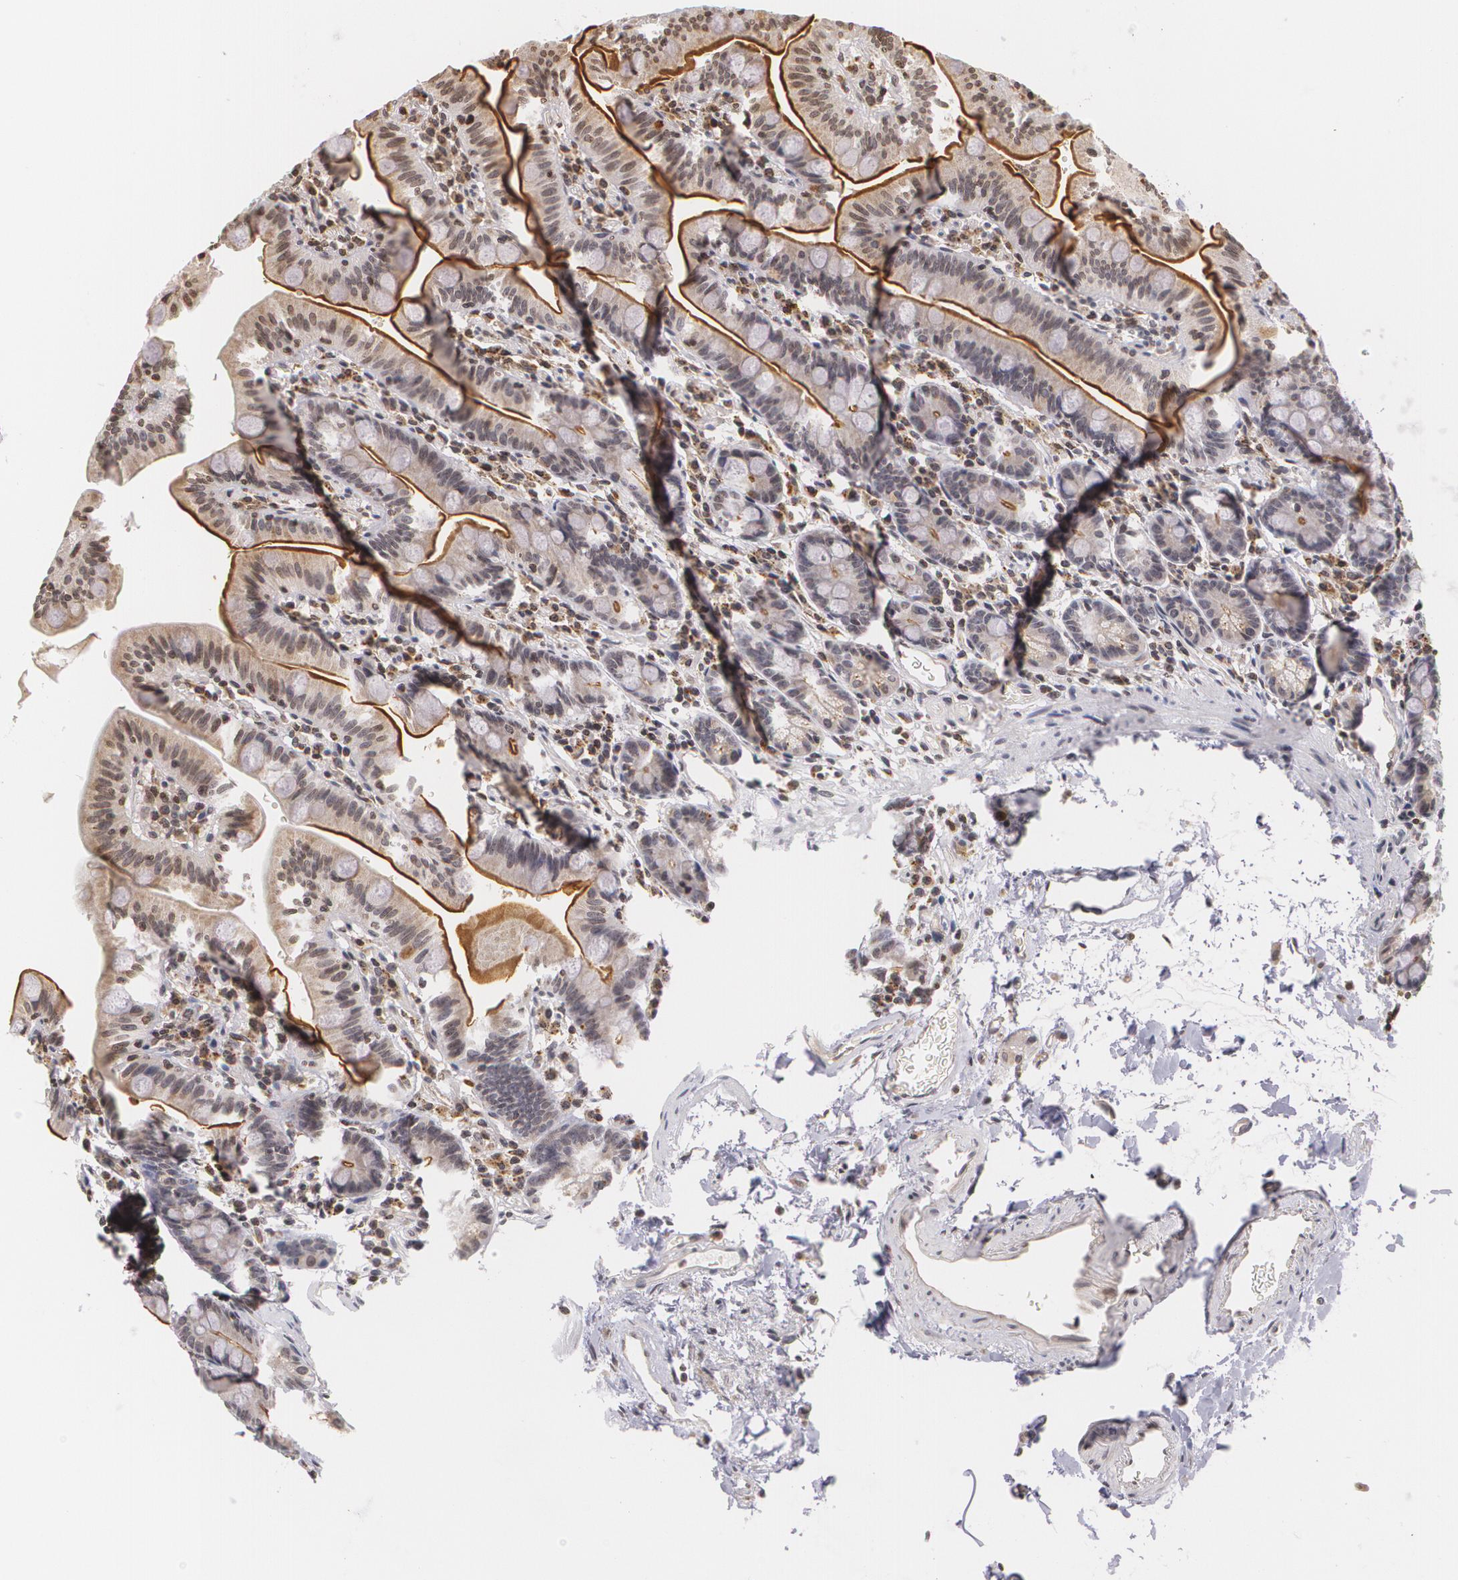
{"staining": {"intensity": "moderate", "quantity": ">75%", "location": "cytoplasmic/membranous"}, "tissue": "small intestine", "cell_type": "Glandular cells", "image_type": "normal", "snomed": [{"axis": "morphology", "description": "Normal tissue, NOS"}, {"axis": "topography", "description": "Small intestine"}], "caption": "Immunohistochemistry photomicrograph of normal small intestine: small intestine stained using immunohistochemistry exhibits medium levels of moderate protein expression localized specifically in the cytoplasmic/membranous of glandular cells, appearing as a cytoplasmic/membranous brown color.", "gene": "VAV3", "patient": {"sex": "male", "age": 79}}